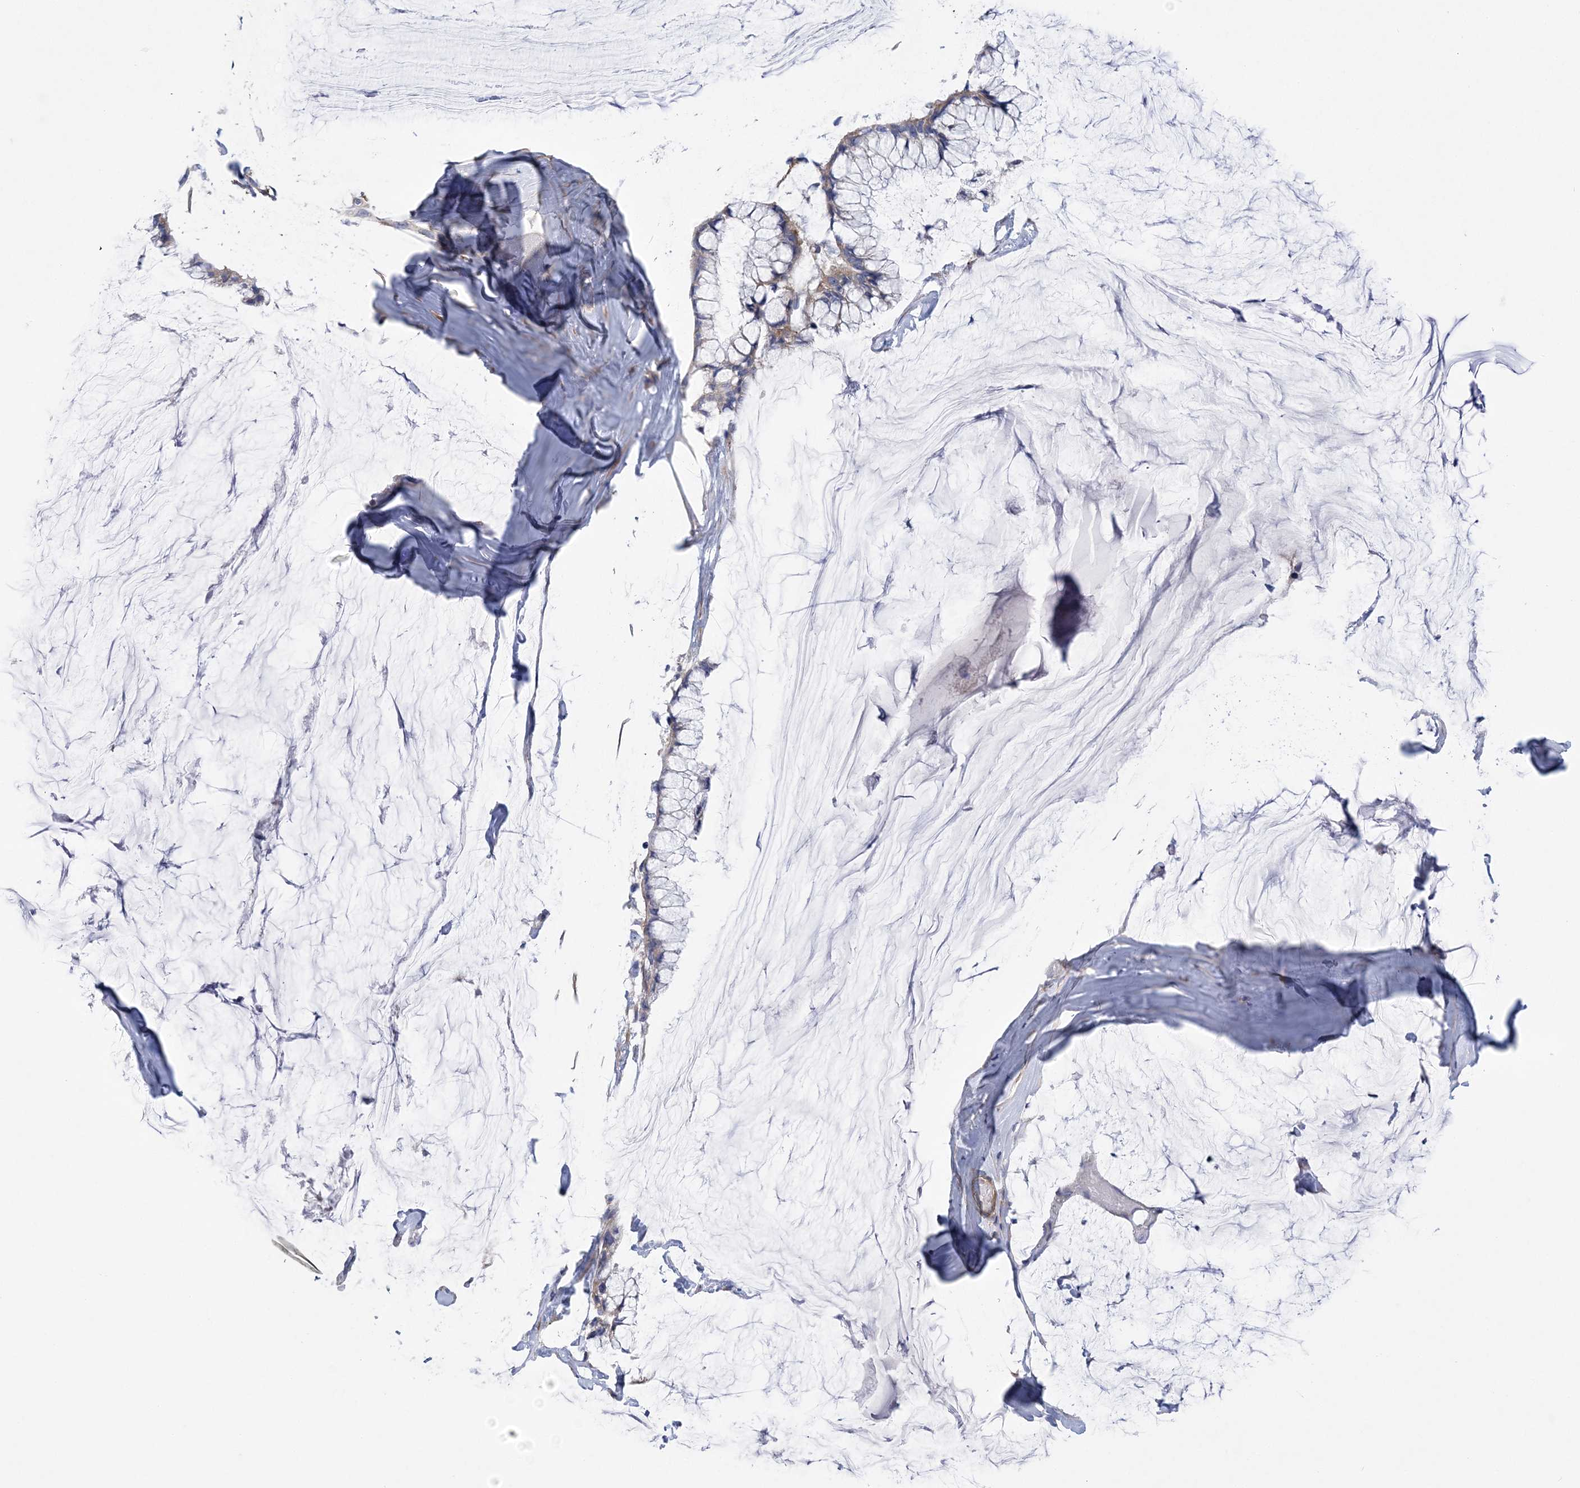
{"staining": {"intensity": "weak", "quantity": "<25%", "location": "cytoplasmic/membranous"}, "tissue": "ovarian cancer", "cell_type": "Tumor cells", "image_type": "cancer", "snomed": [{"axis": "morphology", "description": "Cystadenocarcinoma, mucinous, NOS"}, {"axis": "topography", "description": "Ovary"}], "caption": "This image is of ovarian mucinous cystadenocarcinoma stained with IHC to label a protein in brown with the nuclei are counter-stained blue. There is no expression in tumor cells.", "gene": "ARSJ", "patient": {"sex": "female", "age": 39}}